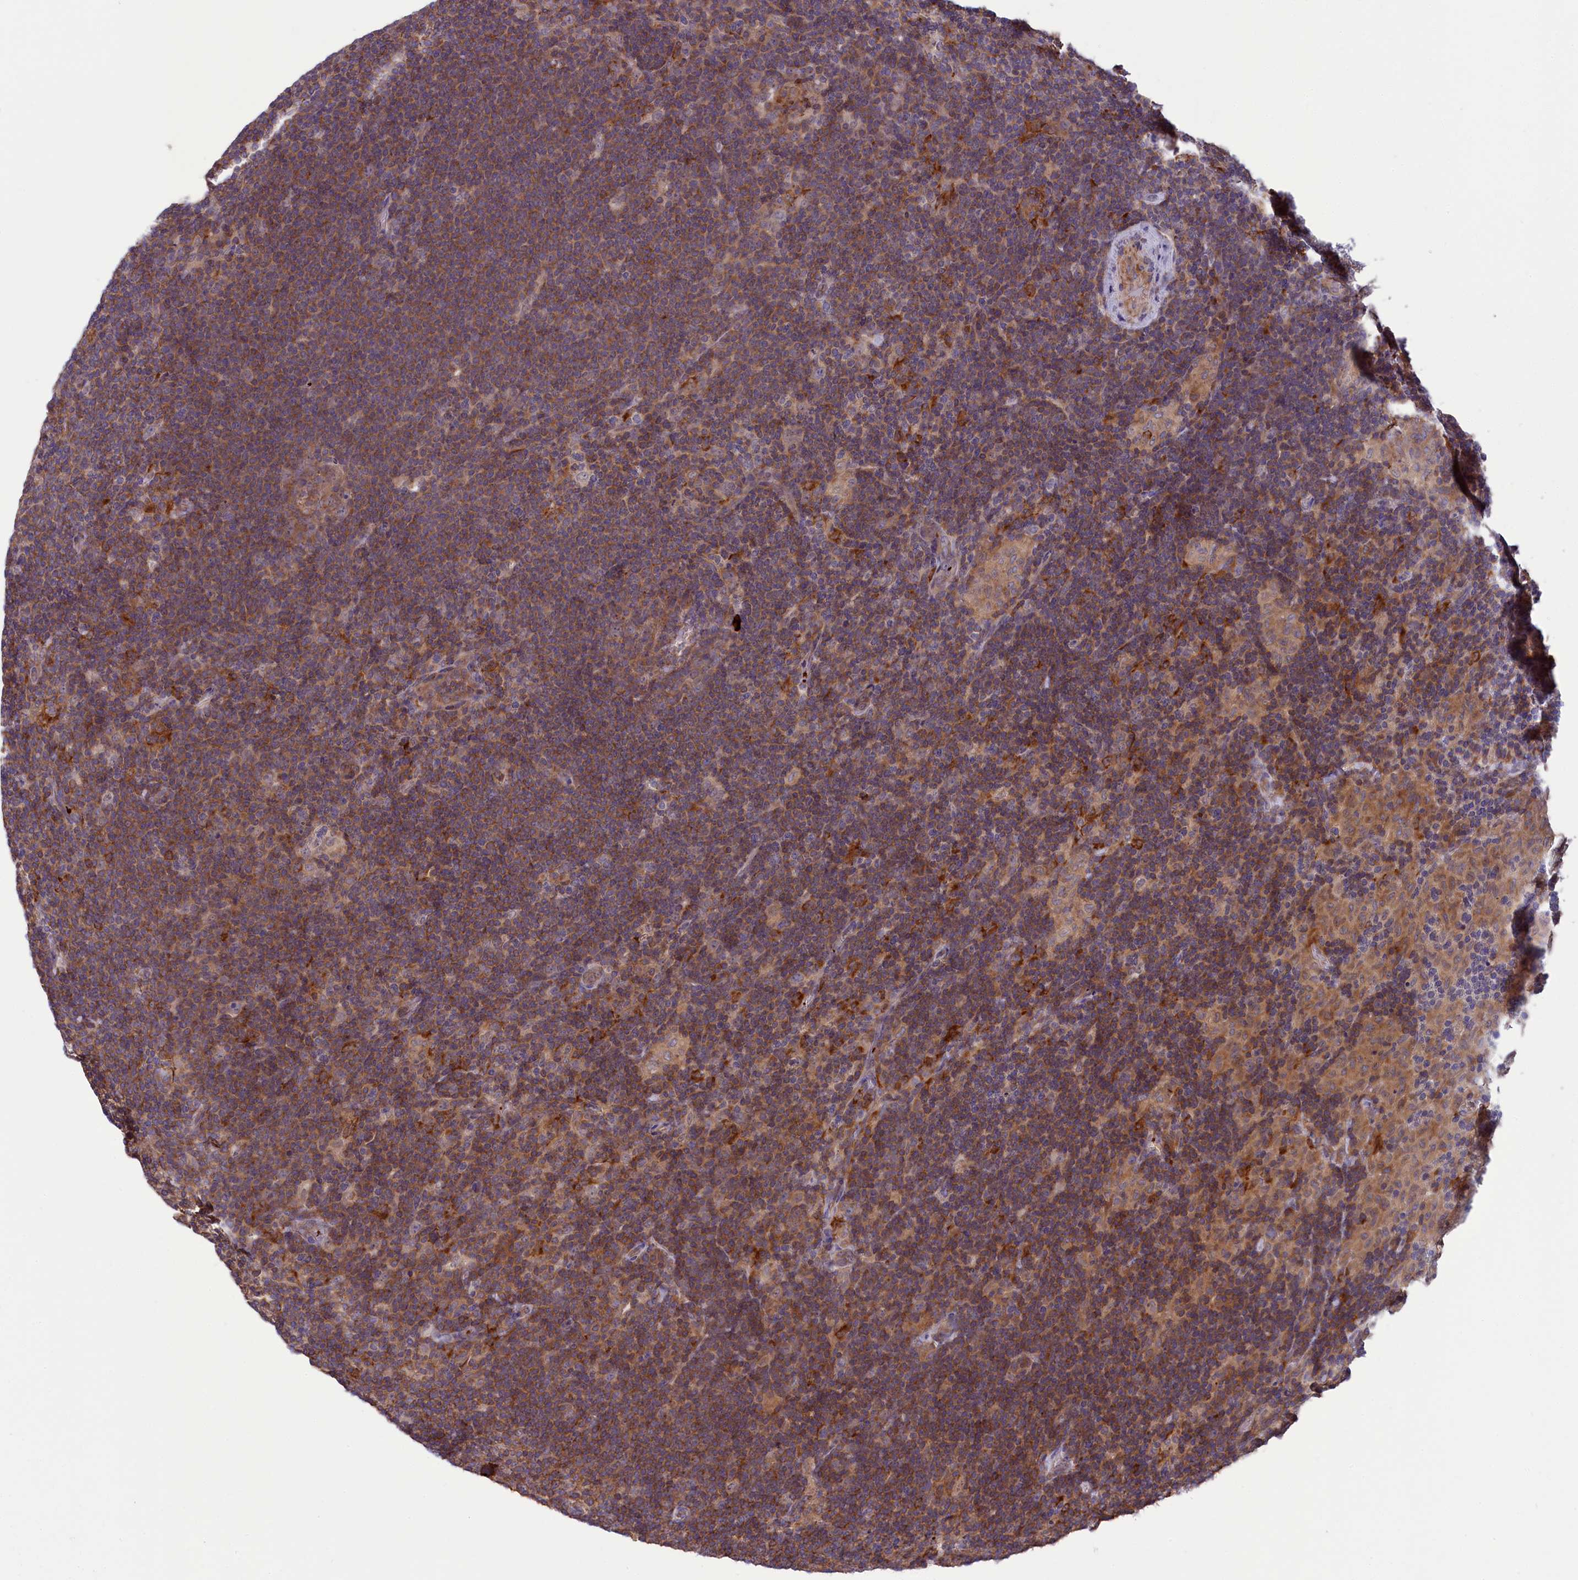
{"staining": {"intensity": "negative", "quantity": "none", "location": "none"}, "tissue": "lymphoma", "cell_type": "Tumor cells", "image_type": "cancer", "snomed": [{"axis": "morphology", "description": "Hodgkin's disease, NOS"}, {"axis": "topography", "description": "Lymph node"}], "caption": "Tumor cells are negative for brown protein staining in lymphoma. The staining is performed using DAB (3,3'-diaminobenzidine) brown chromogen with nuclei counter-stained in using hematoxylin.", "gene": "HEATR3", "patient": {"sex": "female", "age": 57}}